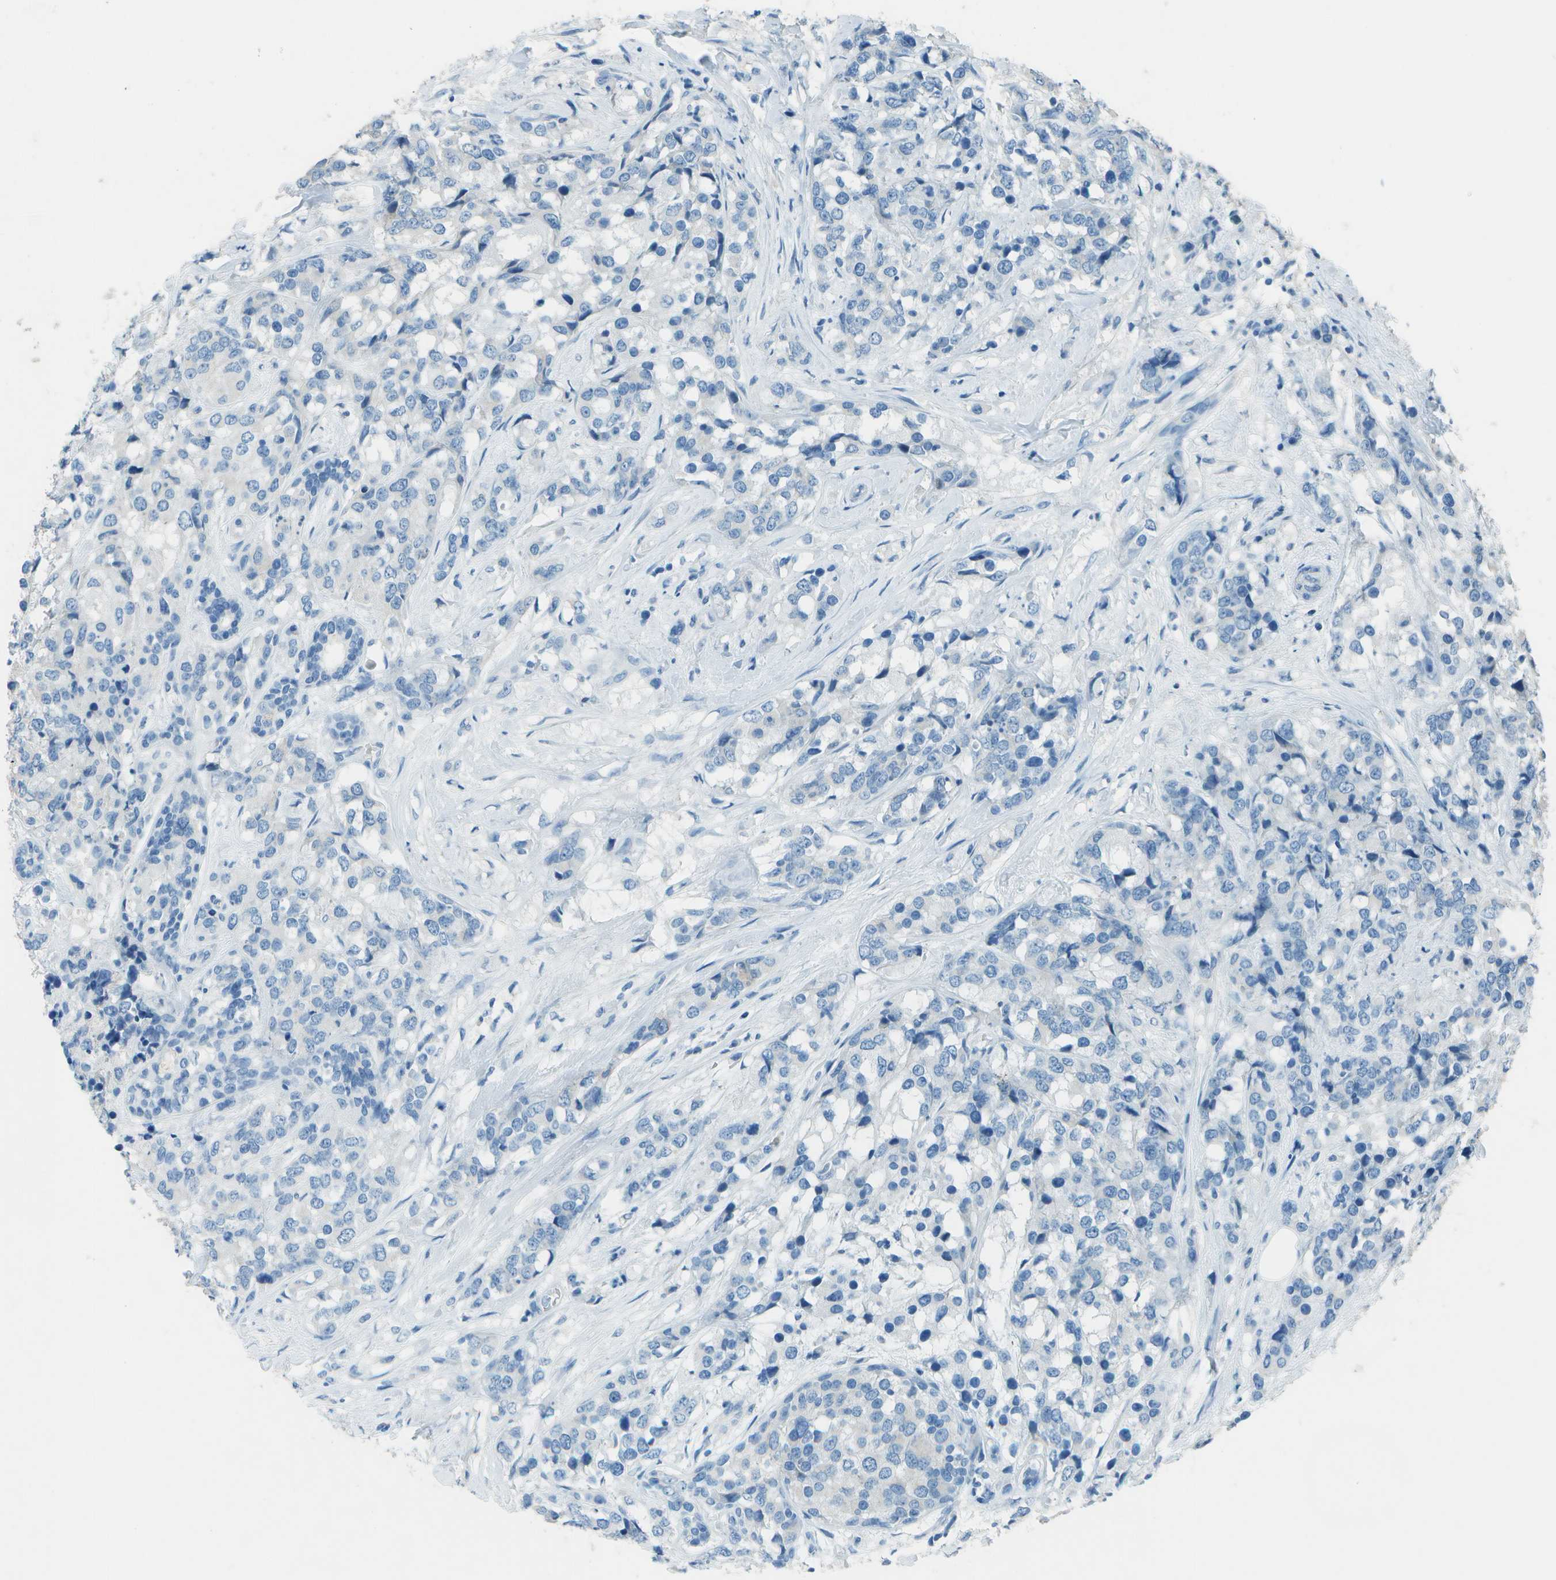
{"staining": {"intensity": "weak", "quantity": "<25%", "location": "cytoplasmic/membranous"}, "tissue": "breast cancer", "cell_type": "Tumor cells", "image_type": "cancer", "snomed": [{"axis": "morphology", "description": "Lobular carcinoma"}, {"axis": "topography", "description": "Breast"}], "caption": "The IHC photomicrograph has no significant positivity in tumor cells of breast cancer tissue. (DAB immunohistochemistry with hematoxylin counter stain).", "gene": "LGI2", "patient": {"sex": "female", "age": 59}}